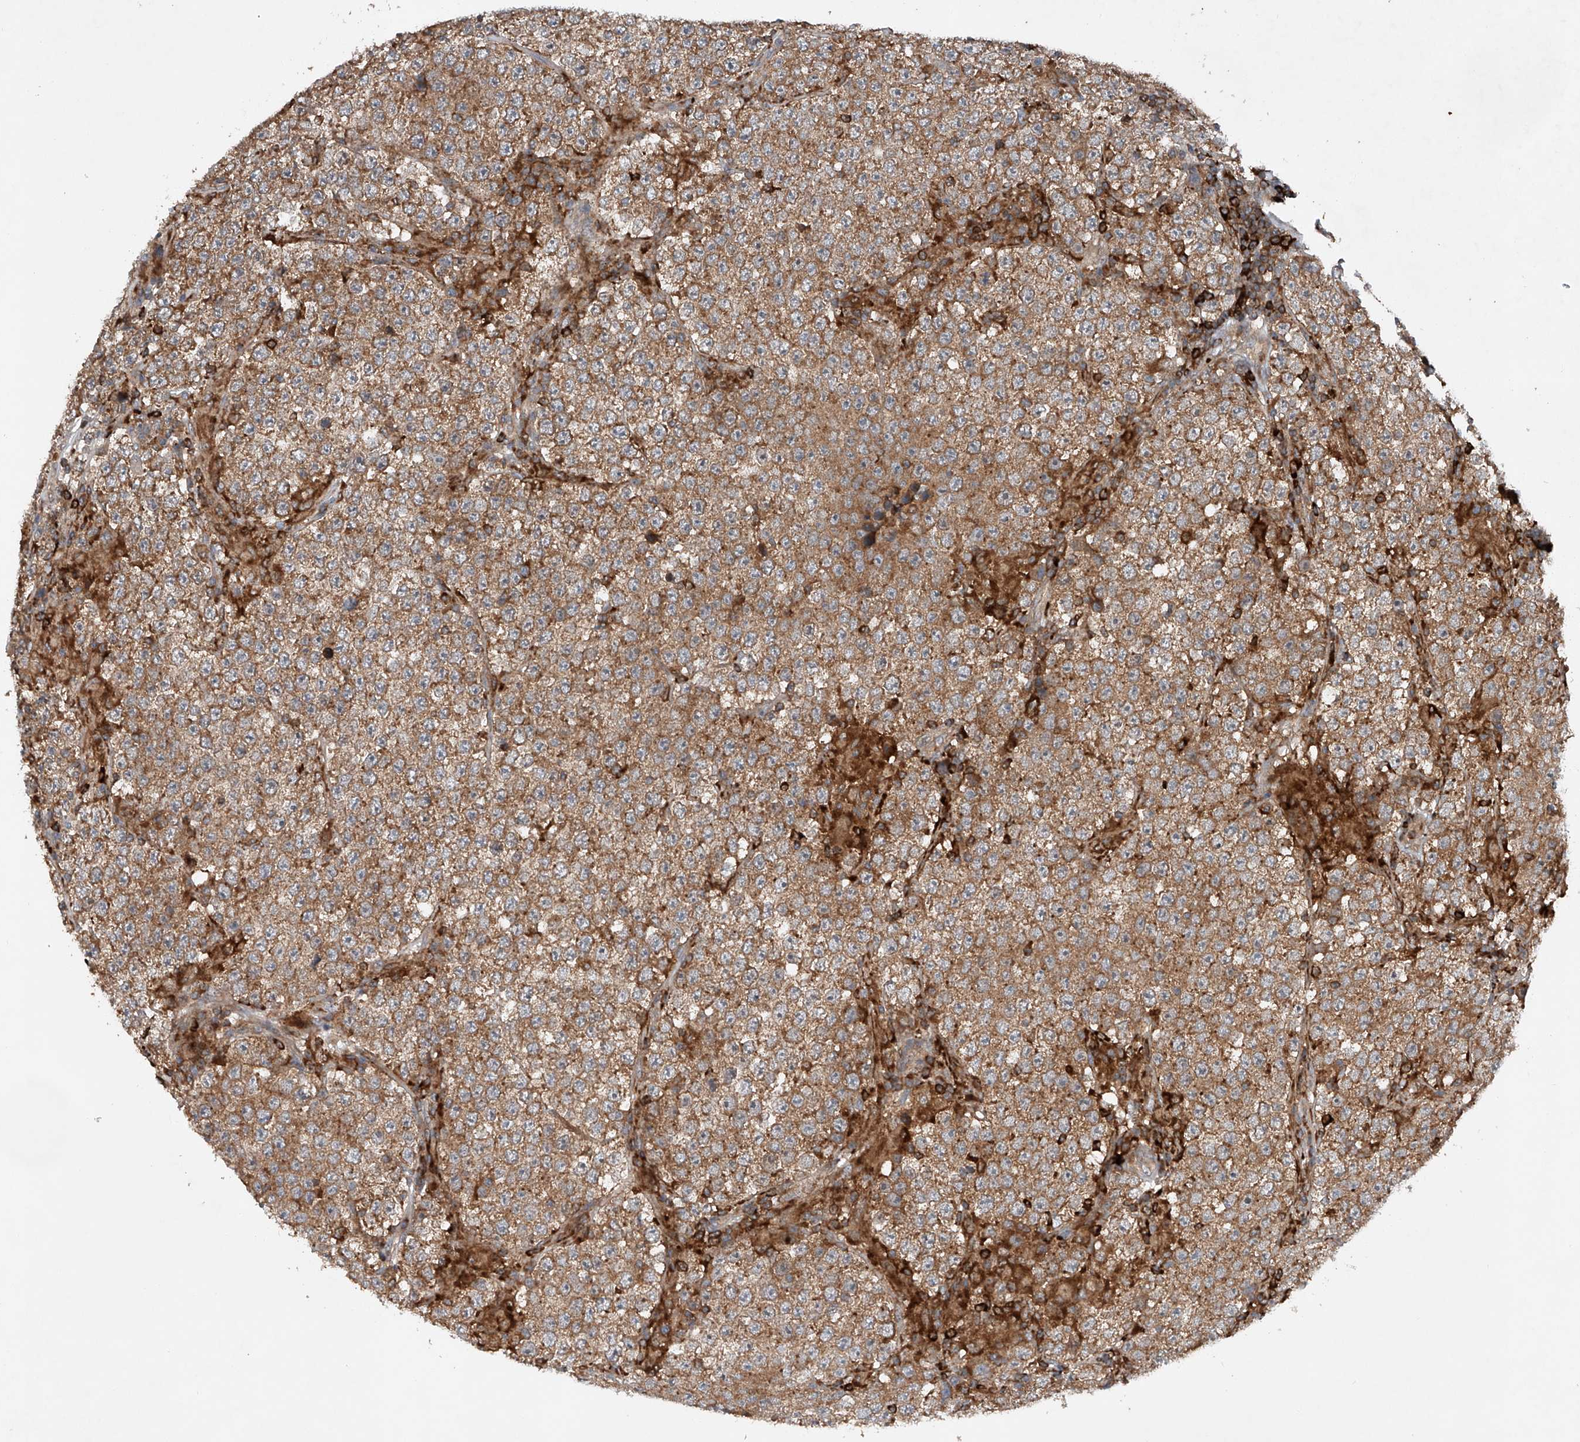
{"staining": {"intensity": "moderate", "quantity": ">75%", "location": "cytoplasmic/membranous"}, "tissue": "testis cancer", "cell_type": "Tumor cells", "image_type": "cancer", "snomed": [{"axis": "morphology", "description": "Normal tissue, NOS"}, {"axis": "morphology", "description": "Urothelial carcinoma, High grade"}, {"axis": "morphology", "description": "Seminoma, NOS"}, {"axis": "morphology", "description": "Carcinoma, Embryonal, NOS"}, {"axis": "topography", "description": "Urinary bladder"}, {"axis": "topography", "description": "Testis"}], "caption": "Immunohistochemistry (IHC) (DAB) staining of testis cancer (seminoma) shows moderate cytoplasmic/membranous protein expression in approximately >75% of tumor cells.", "gene": "CEP85L", "patient": {"sex": "male", "age": 41}}